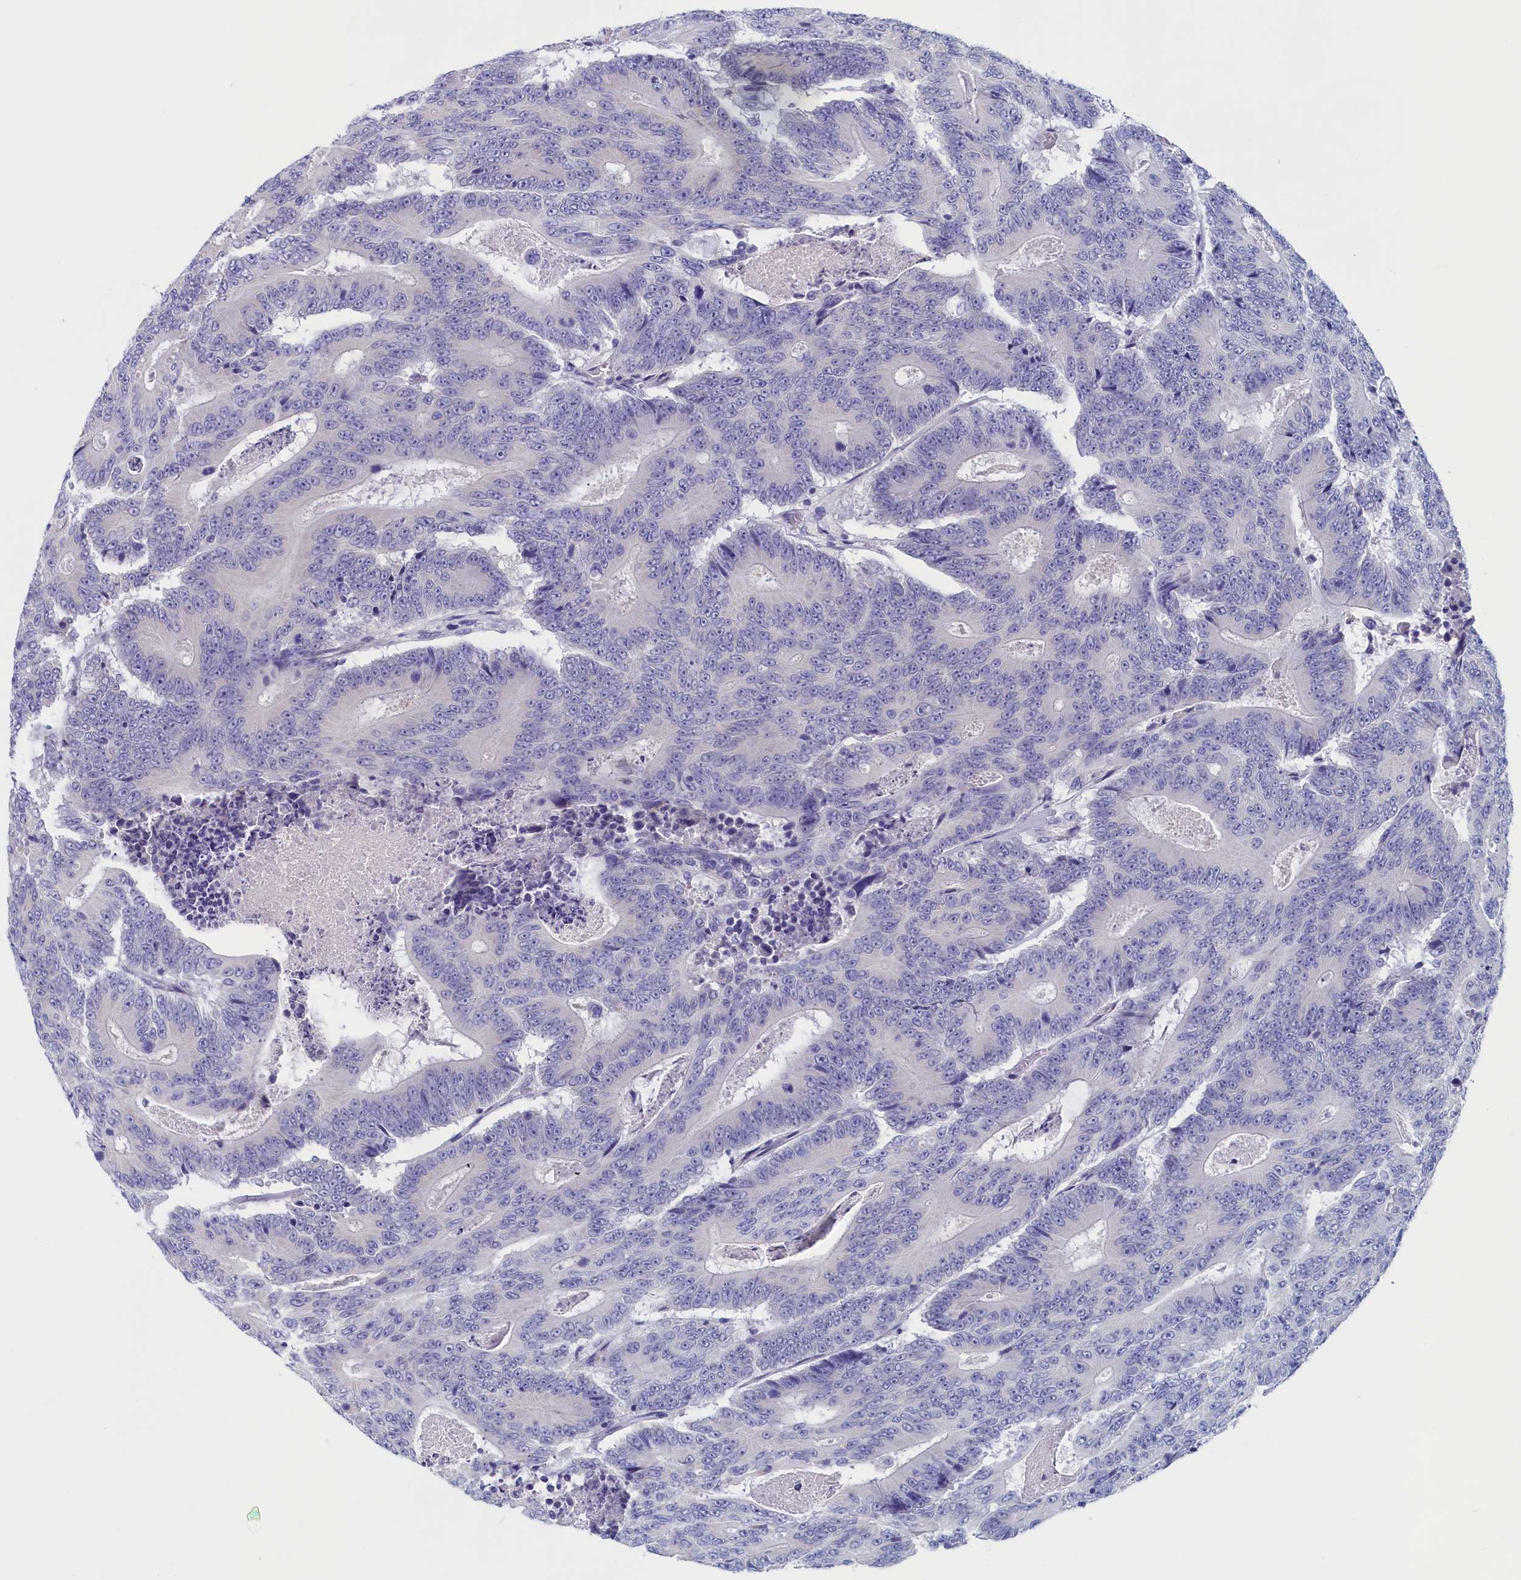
{"staining": {"intensity": "negative", "quantity": "none", "location": "none"}, "tissue": "colorectal cancer", "cell_type": "Tumor cells", "image_type": "cancer", "snomed": [{"axis": "morphology", "description": "Adenocarcinoma, NOS"}, {"axis": "topography", "description": "Colon"}], "caption": "High magnification brightfield microscopy of adenocarcinoma (colorectal) stained with DAB (brown) and counterstained with hematoxylin (blue): tumor cells show no significant staining.", "gene": "ANKRD2", "patient": {"sex": "male", "age": 83}}